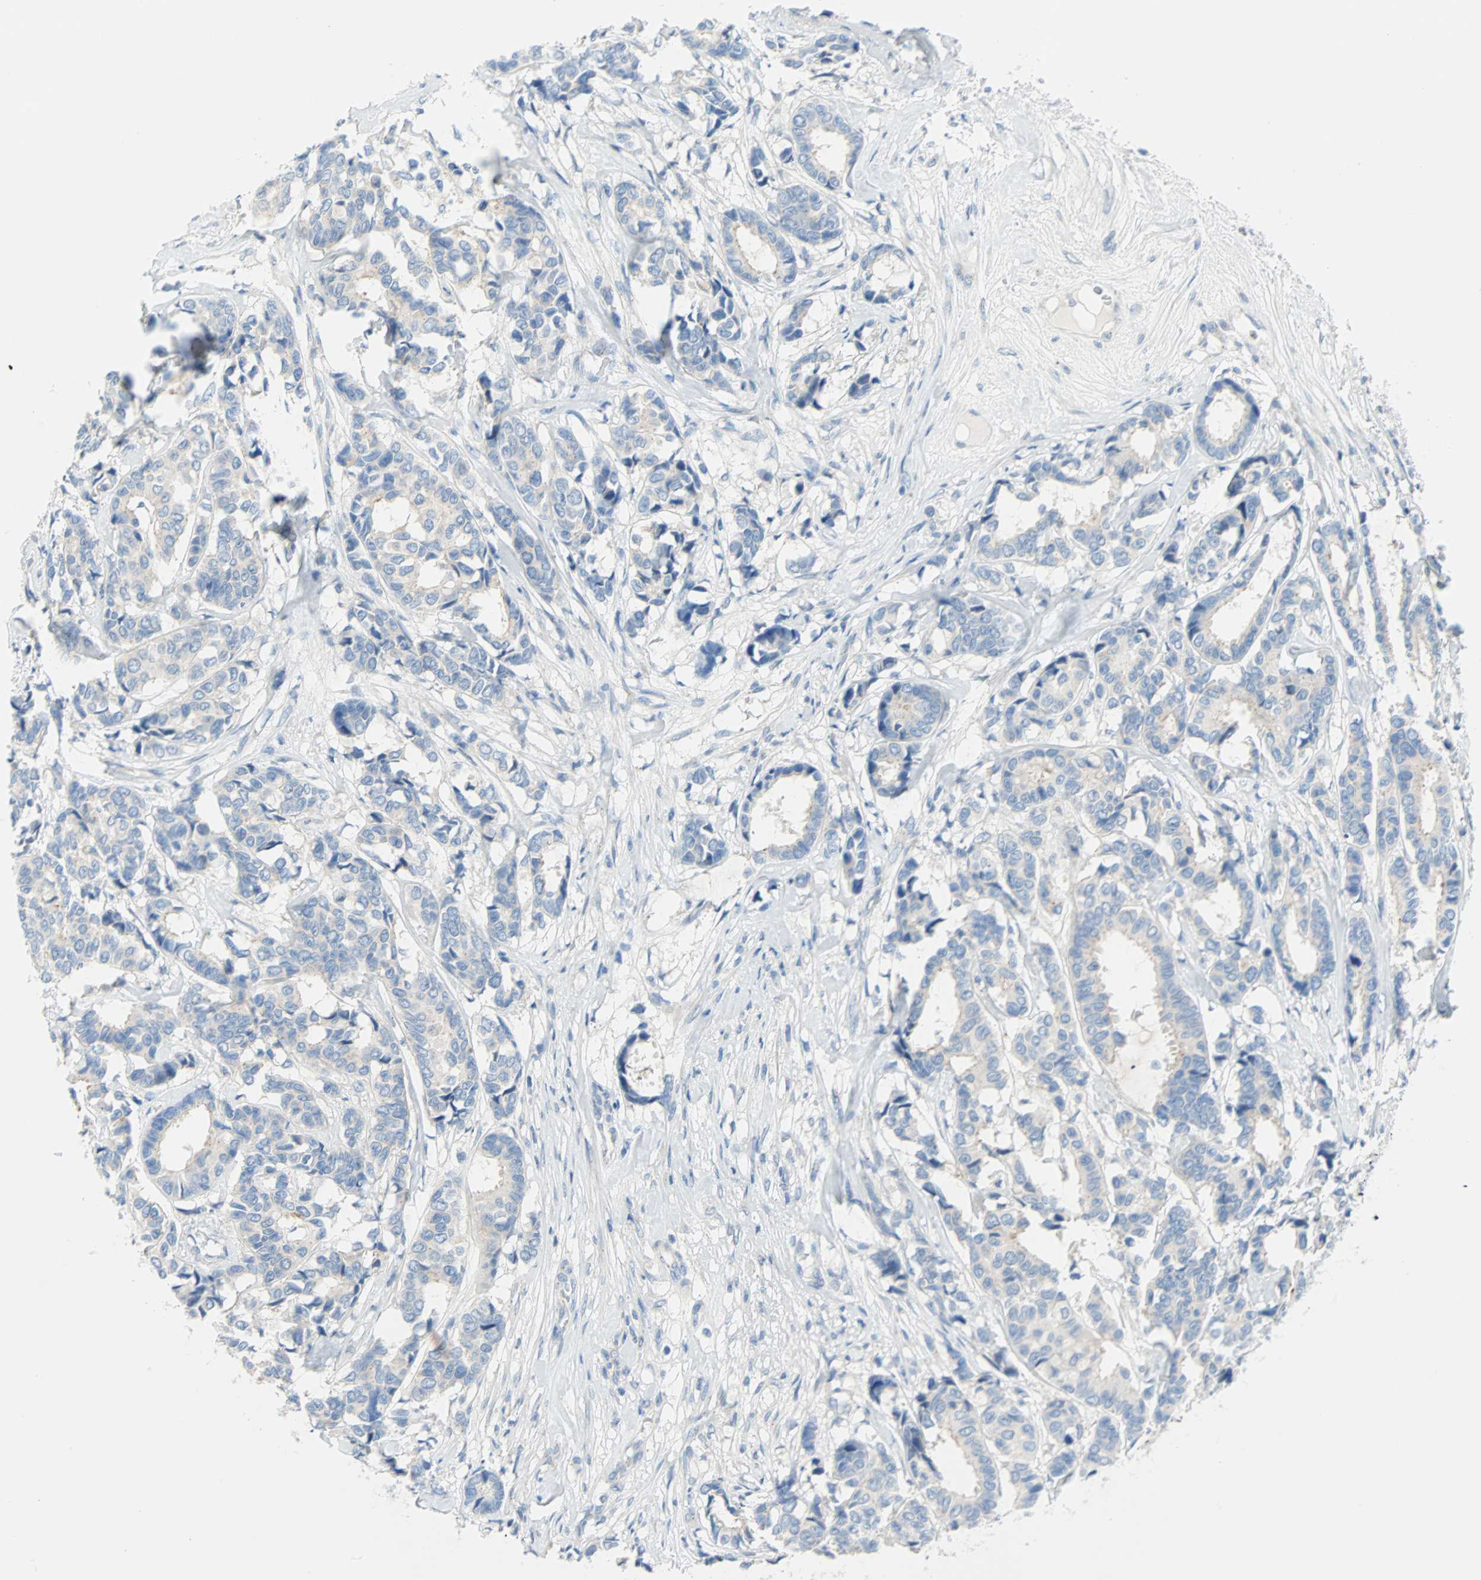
{"staining": {"intensity": "weak", "quantity": "<25%", "location": "cytoplasmic/membranous"}, "tissue": "breast cancer", "cell_type": "Tumor cells", "image_type": "cancer", "snomed": [{"axis": "morphology", "description": "Duct carcinoma"}, {"axis": "topography", "description": "Breast"}], "caption": "An IHC histopathology image of breast cancer (infiltrating ductal carcinoma) is shown. There is no staining in tumor cells of breast cancer (infiltrating ductal carcinoma).", "gene": "PDPN", "patient": {"sex": "female", "age": 87}}